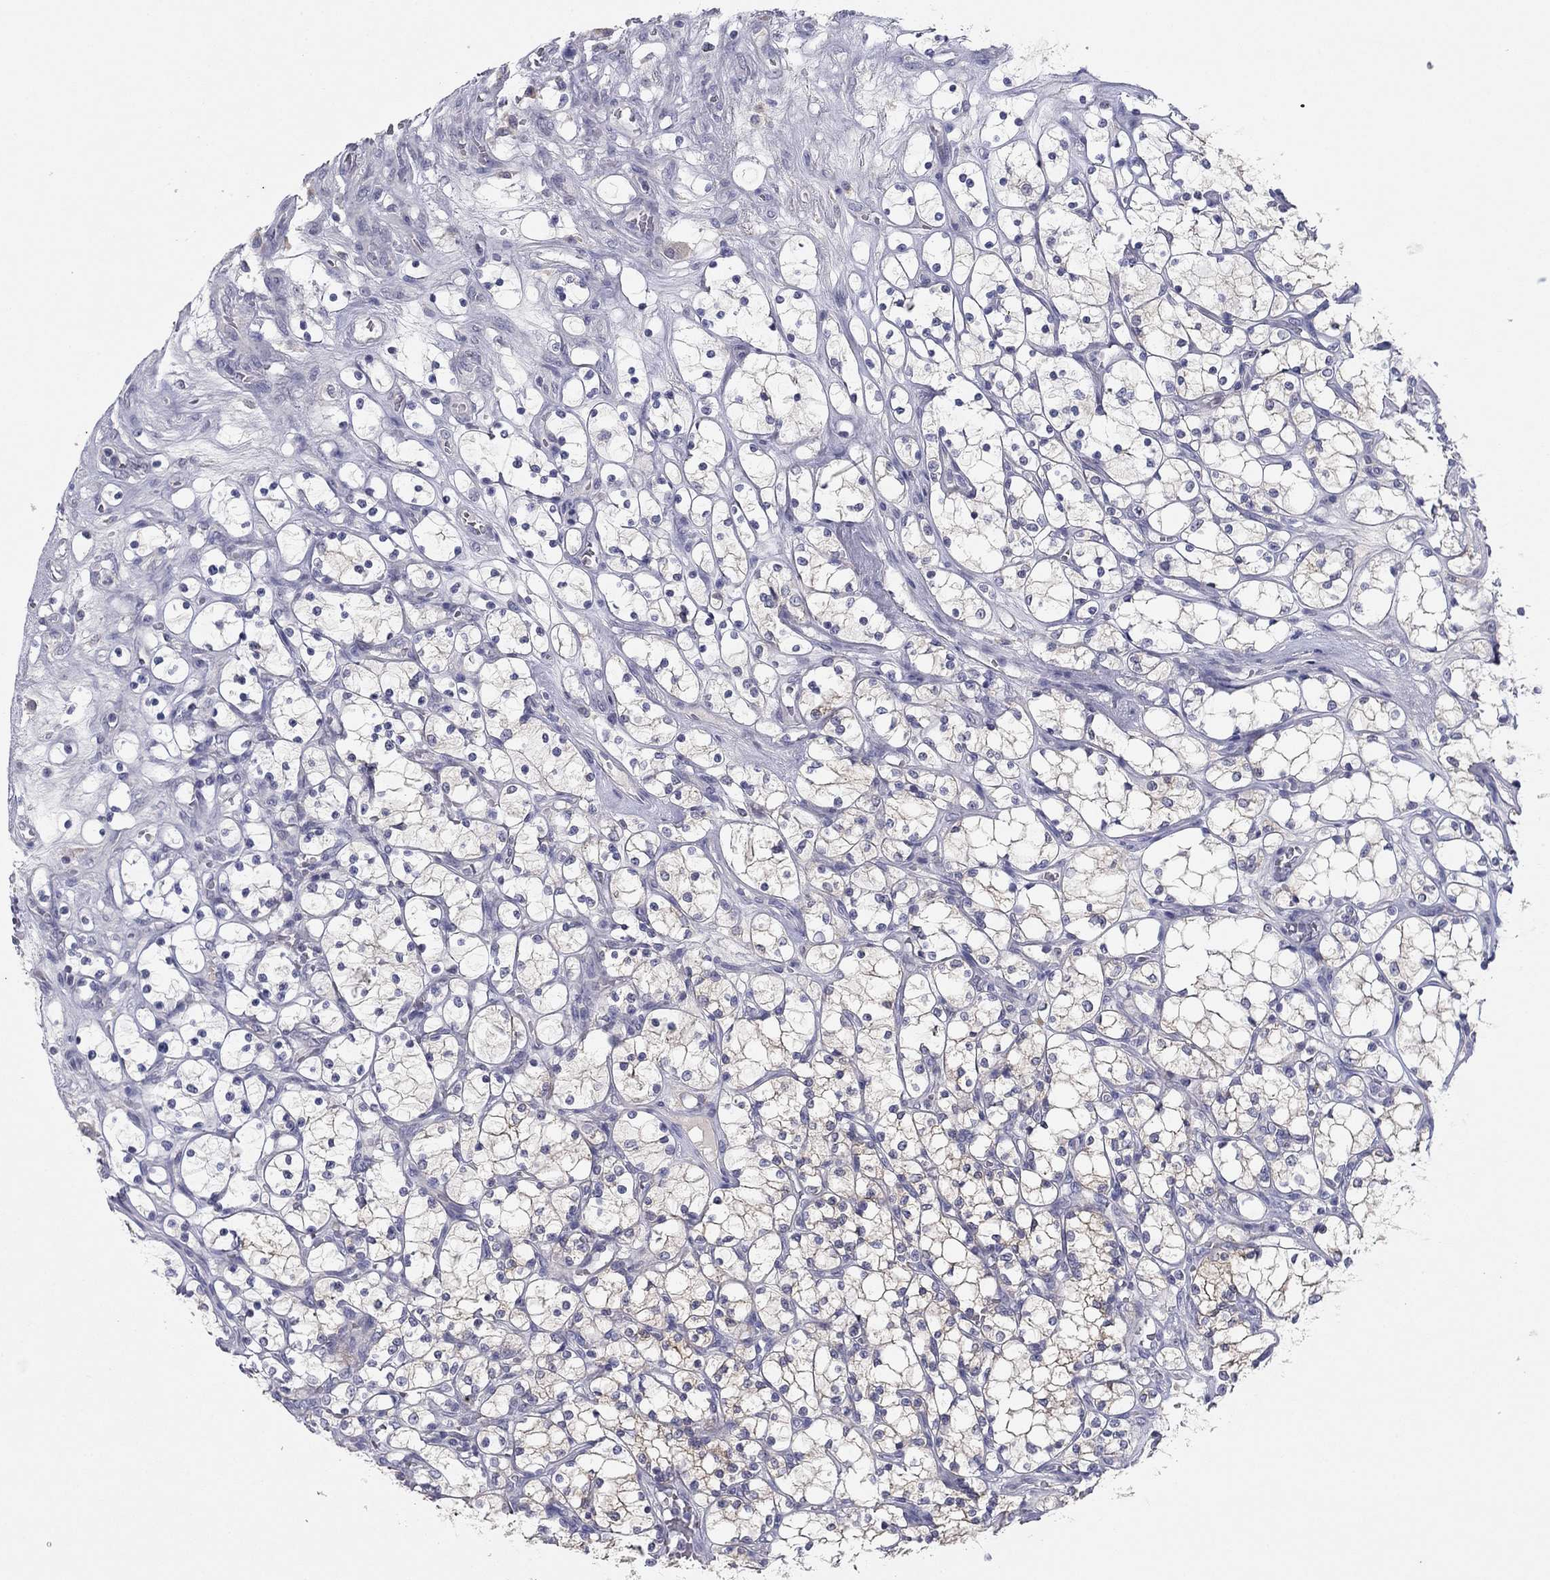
{"staining": {"intensity": "negative", "quantity": "none", "location": "none"}, "tissue": "renal cancer", "cell_type": "Tumor cells", "image_type": "cancer", "snomed": [{"axis": "morphology", "description": "Adenocarcinoma, NOS"}, {"axis": "topography", "description": "Kidney"}], "caption": "Tumor cells are negative for protein expression in human renal cancer (adenocarcinoma).", "gene": "CNTNAP4", "patient": {"sex": "female", "age": 69}}